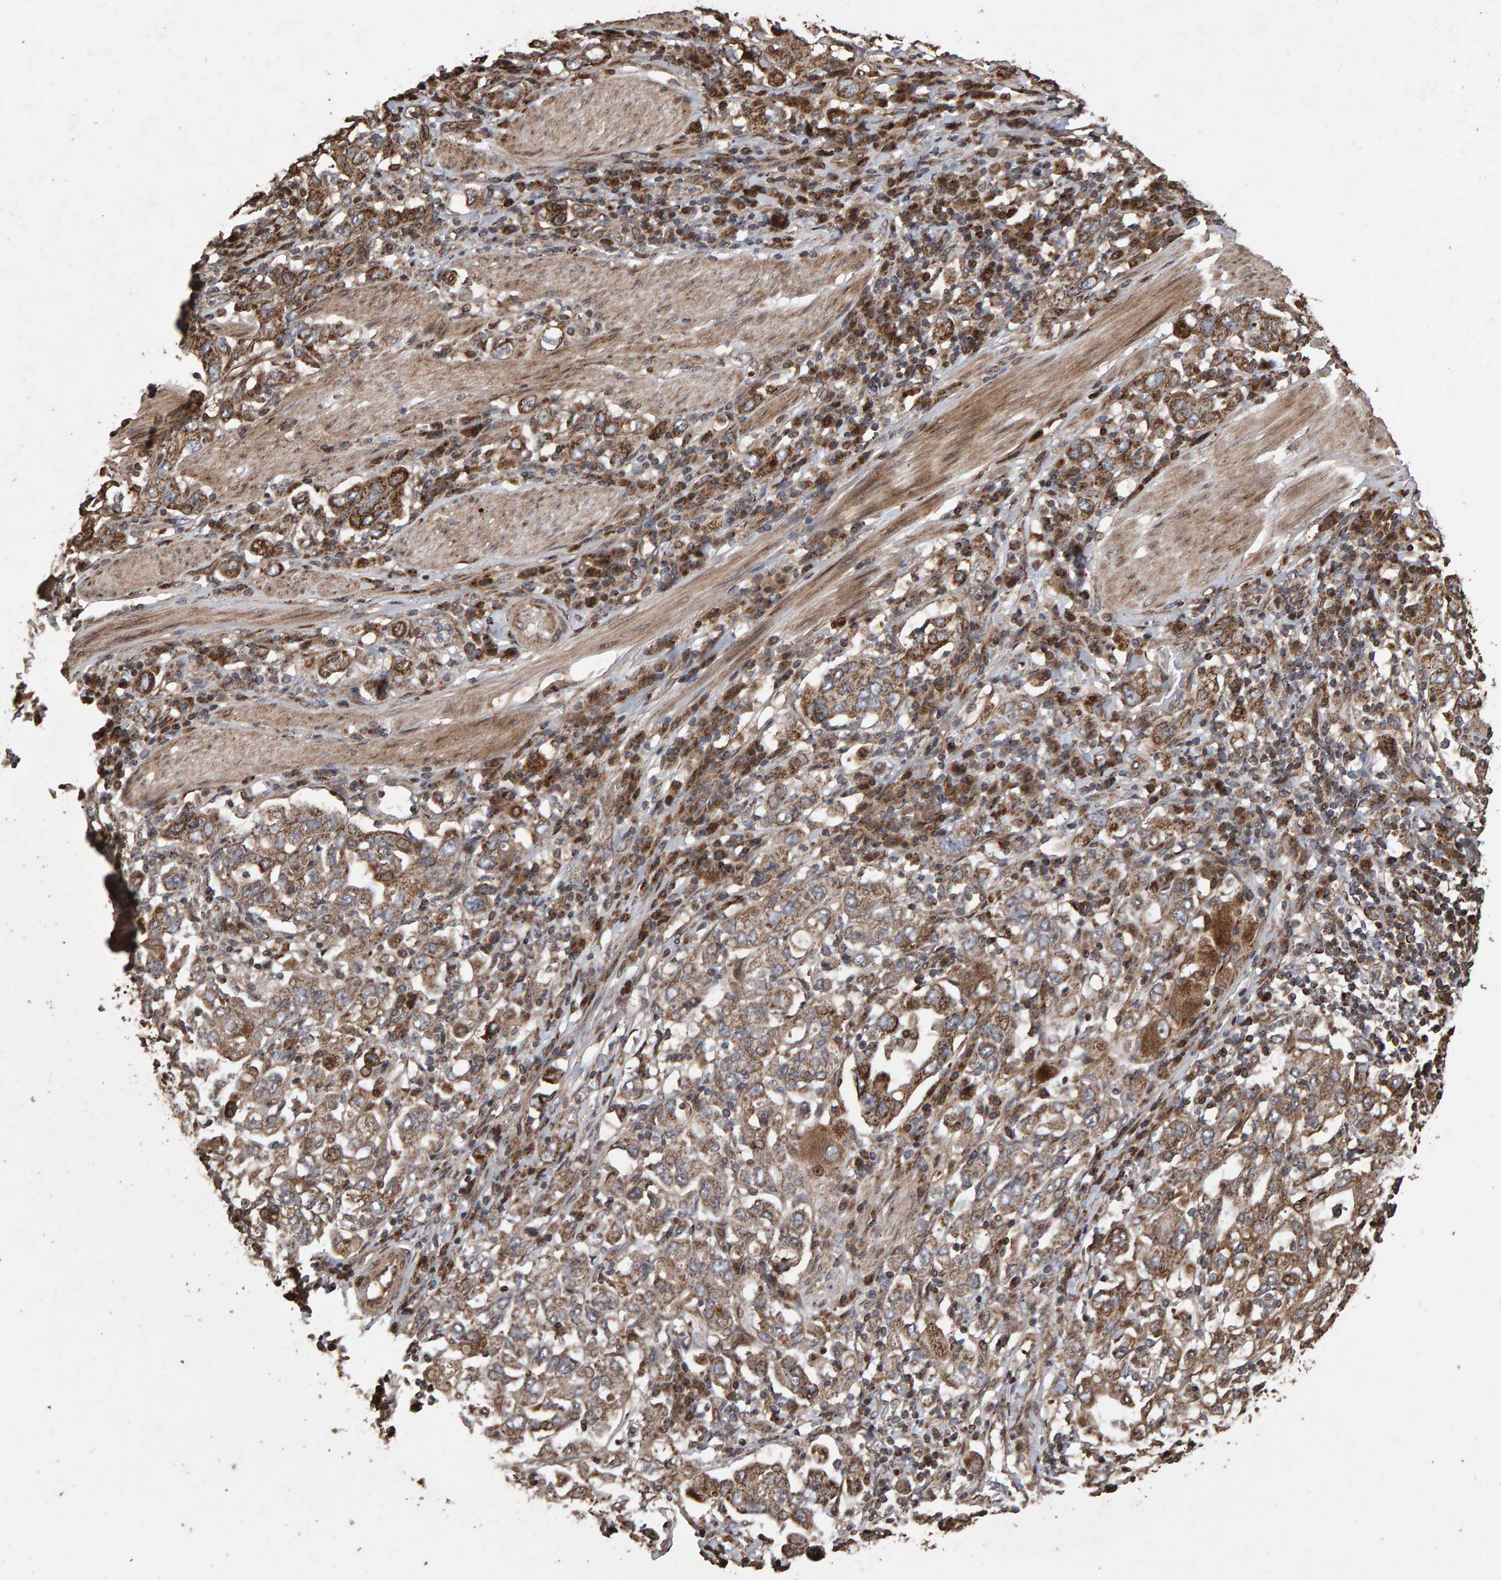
{"staining": {"intensity": "moderate", "quantity": ">75%", "location": "cytoplasmic/membranous"}, "tissue": "stomach cancer", "cell_type": "Tumor cells", "image_type": "cancer", "snomed": [{"axis": "morphology", "description": "Adenocarcinoma, NOS"}, {"axis": "topography", "description": "Stomach, upper"}], "caption": "Stomach adenocarcinoma stained with DAB immunohistochemistry demonstrates medium levels of moderate cytoplasmic/membranous expression in about >75% of tumor cells.", "gene": "OSBP2", "patient": {"sex": "male", "age": 62}}